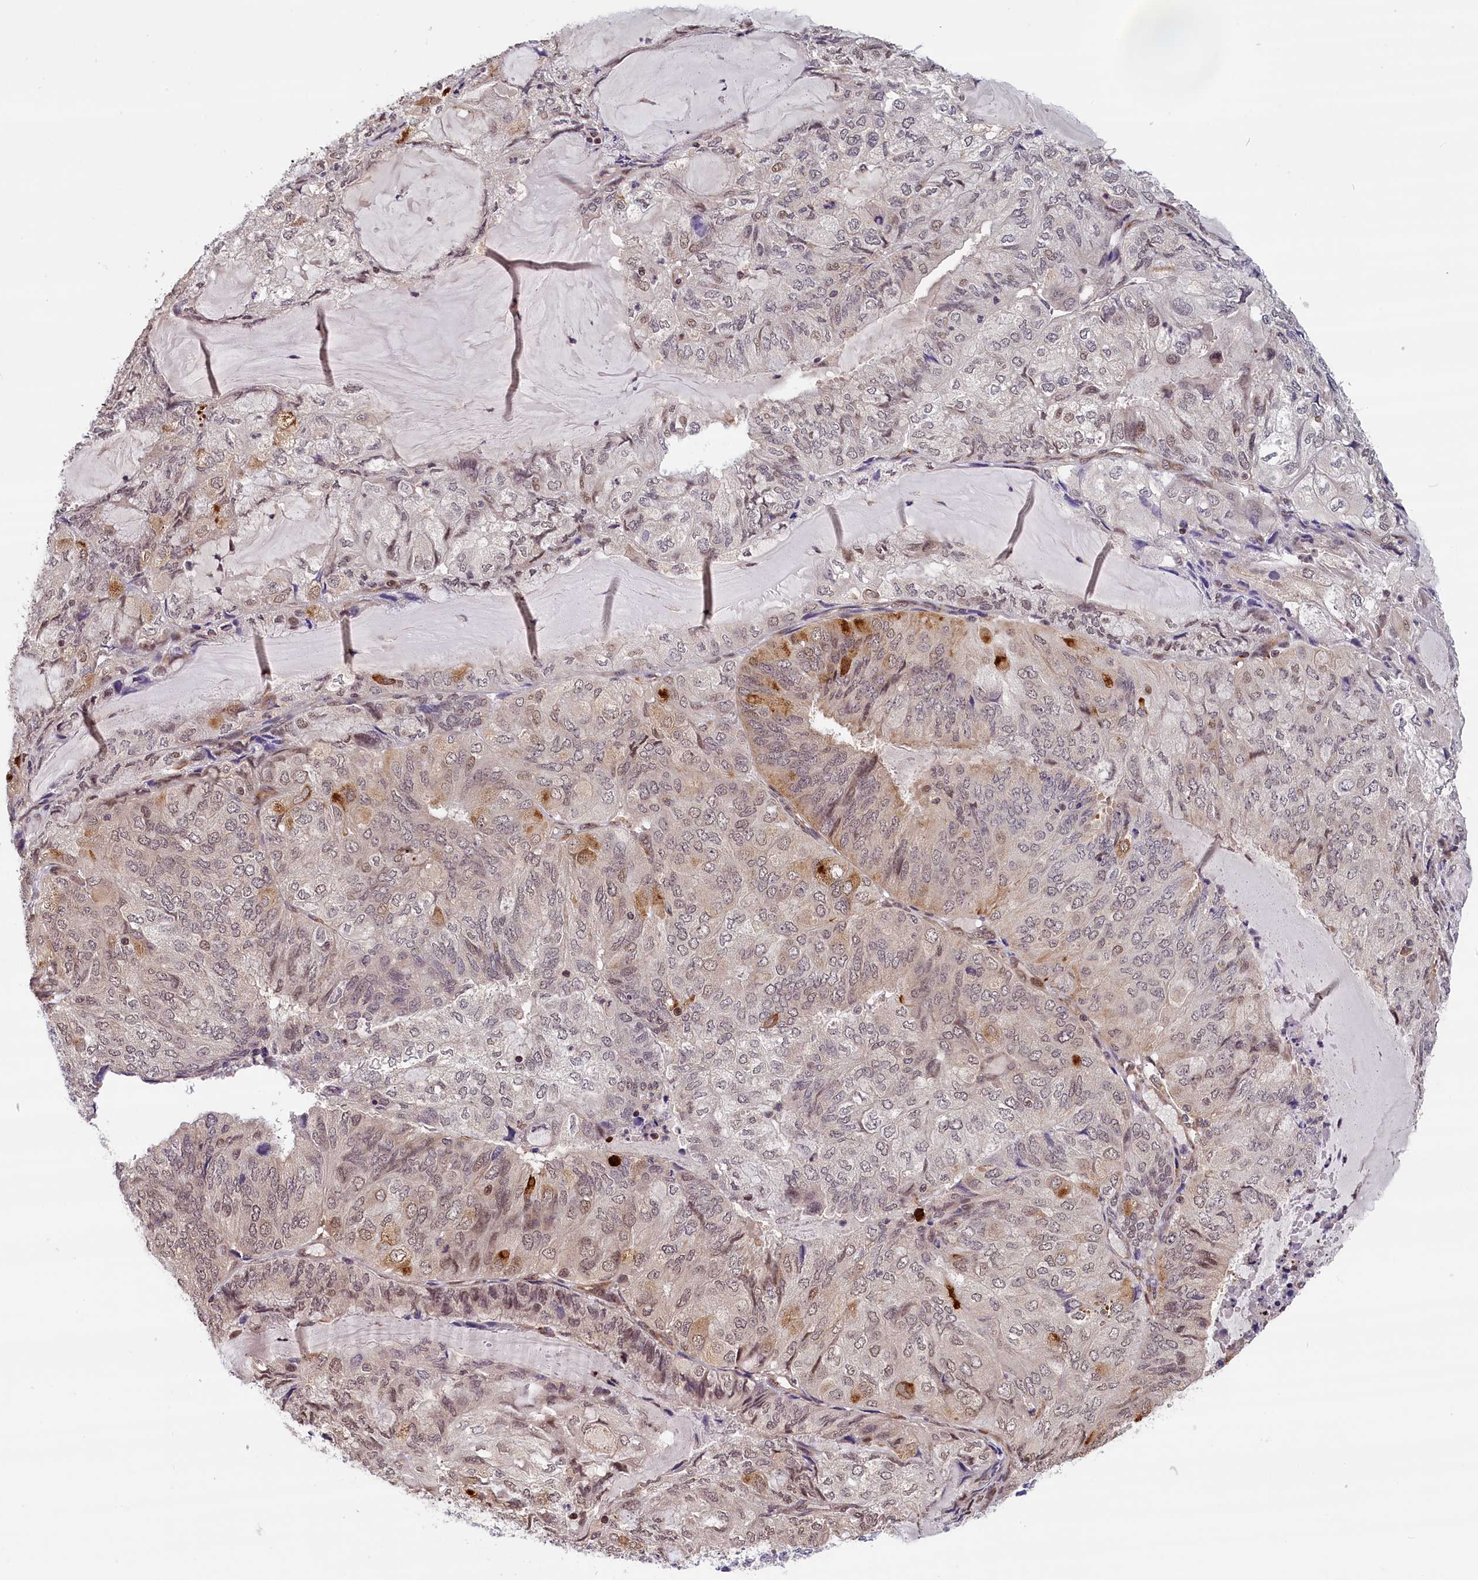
{"staining": {"intensity": "moderate", "quantity": "<25%", "location": "cytoplasmic/membranous,nuclear"}, "tissue": "endometrial cancer", "cell_type": "Tumor cells", "image_type": "cancer", "snomed": [{"axis": "morphology", "description": "Adenocarcinoma, NOS"}, {"axis": "topography", "description": "Endometrium"}], "caption": "Immunohistochemical staining of endometrial cancer reveals low levels of moderate cytoplasmic/membranous and nuclear expression in approximately <25% of tumor cells. (DAB IHC, brown staining for protein, blue staining for nuclei).", "gene": "KCNK6", "patient": {"sex": "female", "age": 81}}